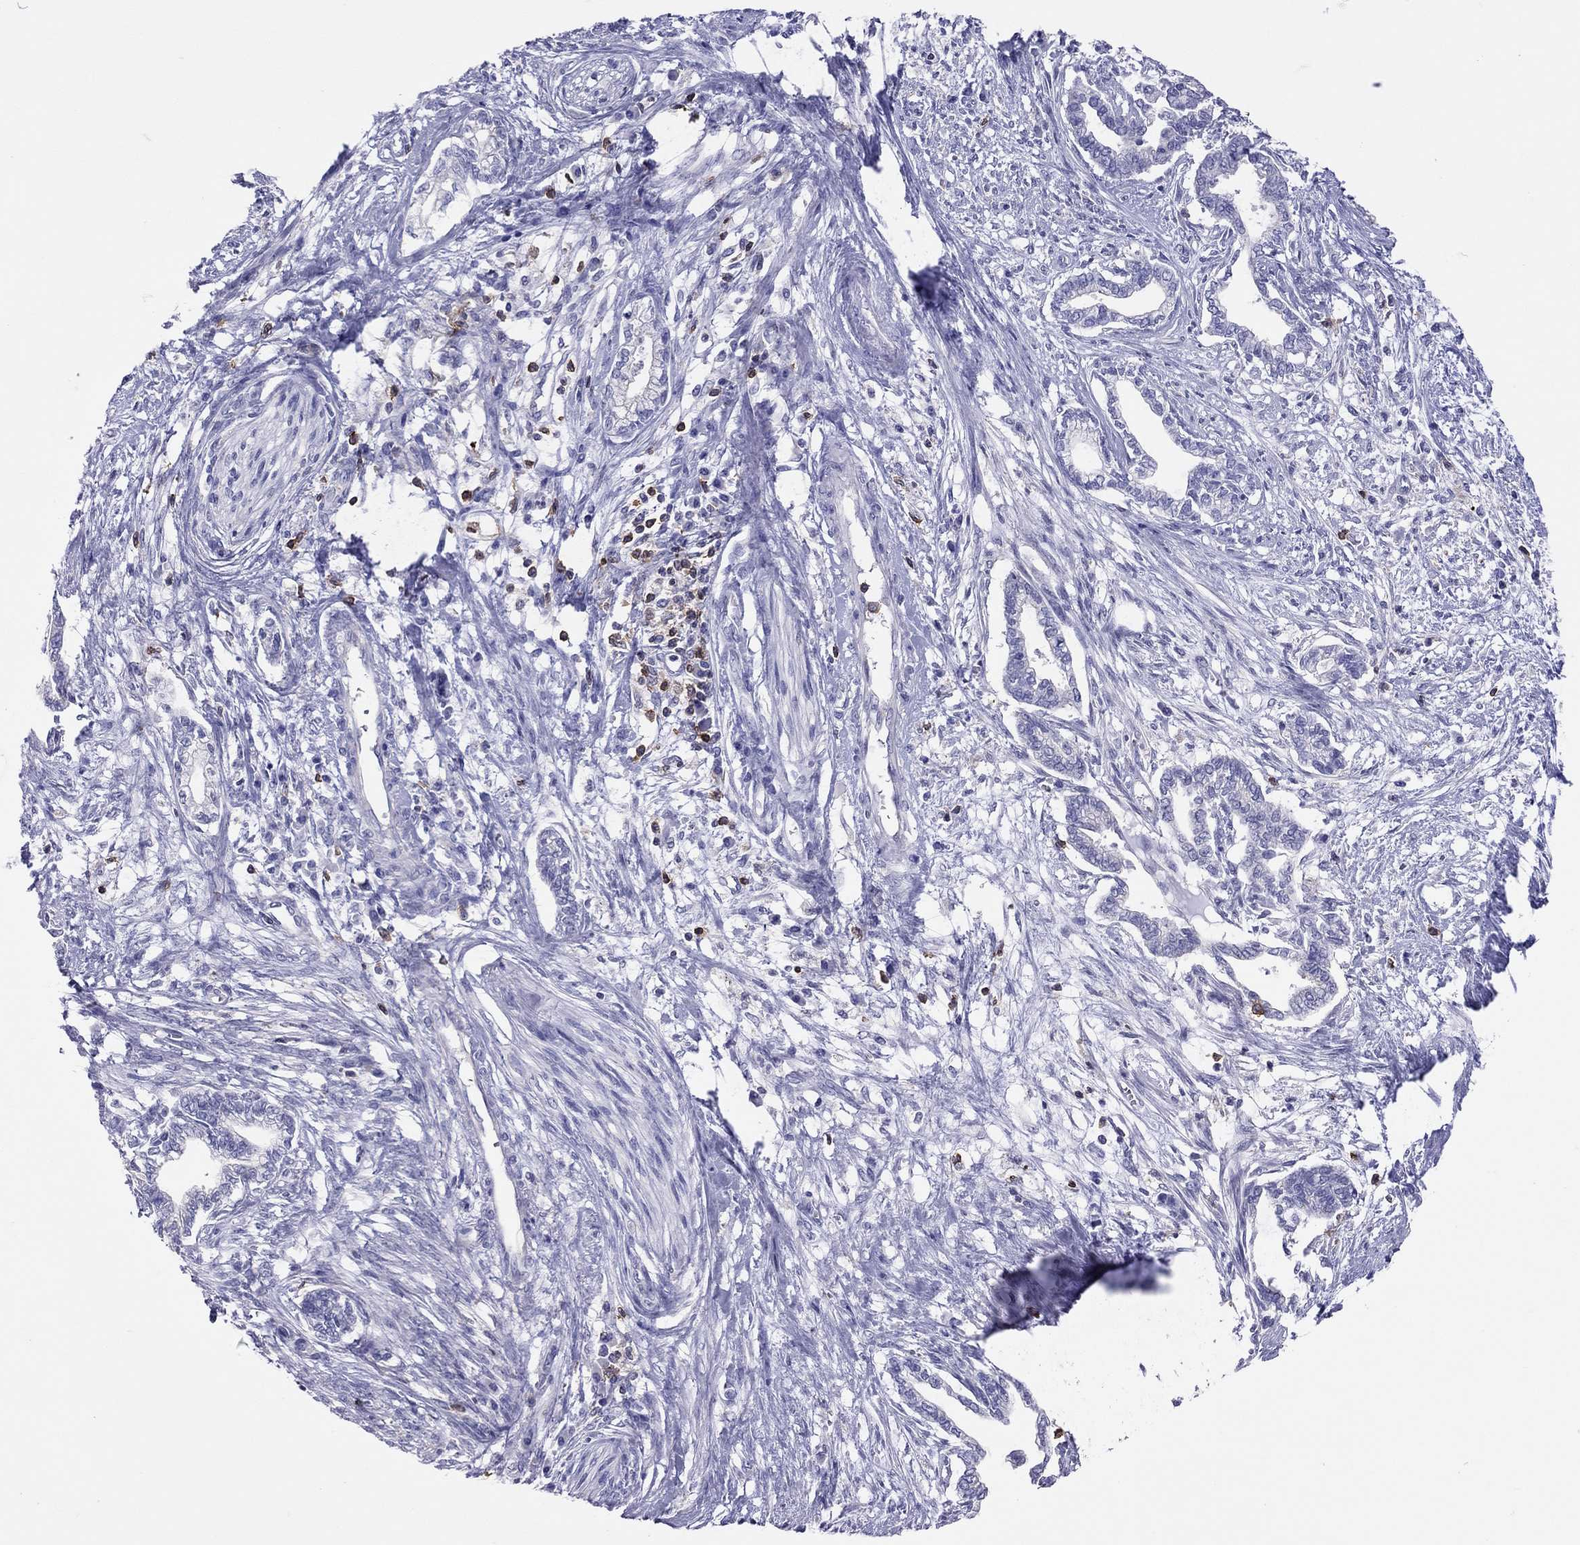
{"staining": {"intensity": "negative", "quantity": "none", "location": "none"}, "tissue": "cervical cancer", "cell_type": "Tumor cells", "image_type": "cancer", "snomed": [{"axis": "morphology", "description": "Adenocarcinoma, NOS"}, {"axis": "topography", "description": "Cervix"}], "caption": "IHC of cervical adenocarcinoma reveals no staining in tumor cells.", "gene": "MND1", "patient": {"sex": "female", "age": 62}}